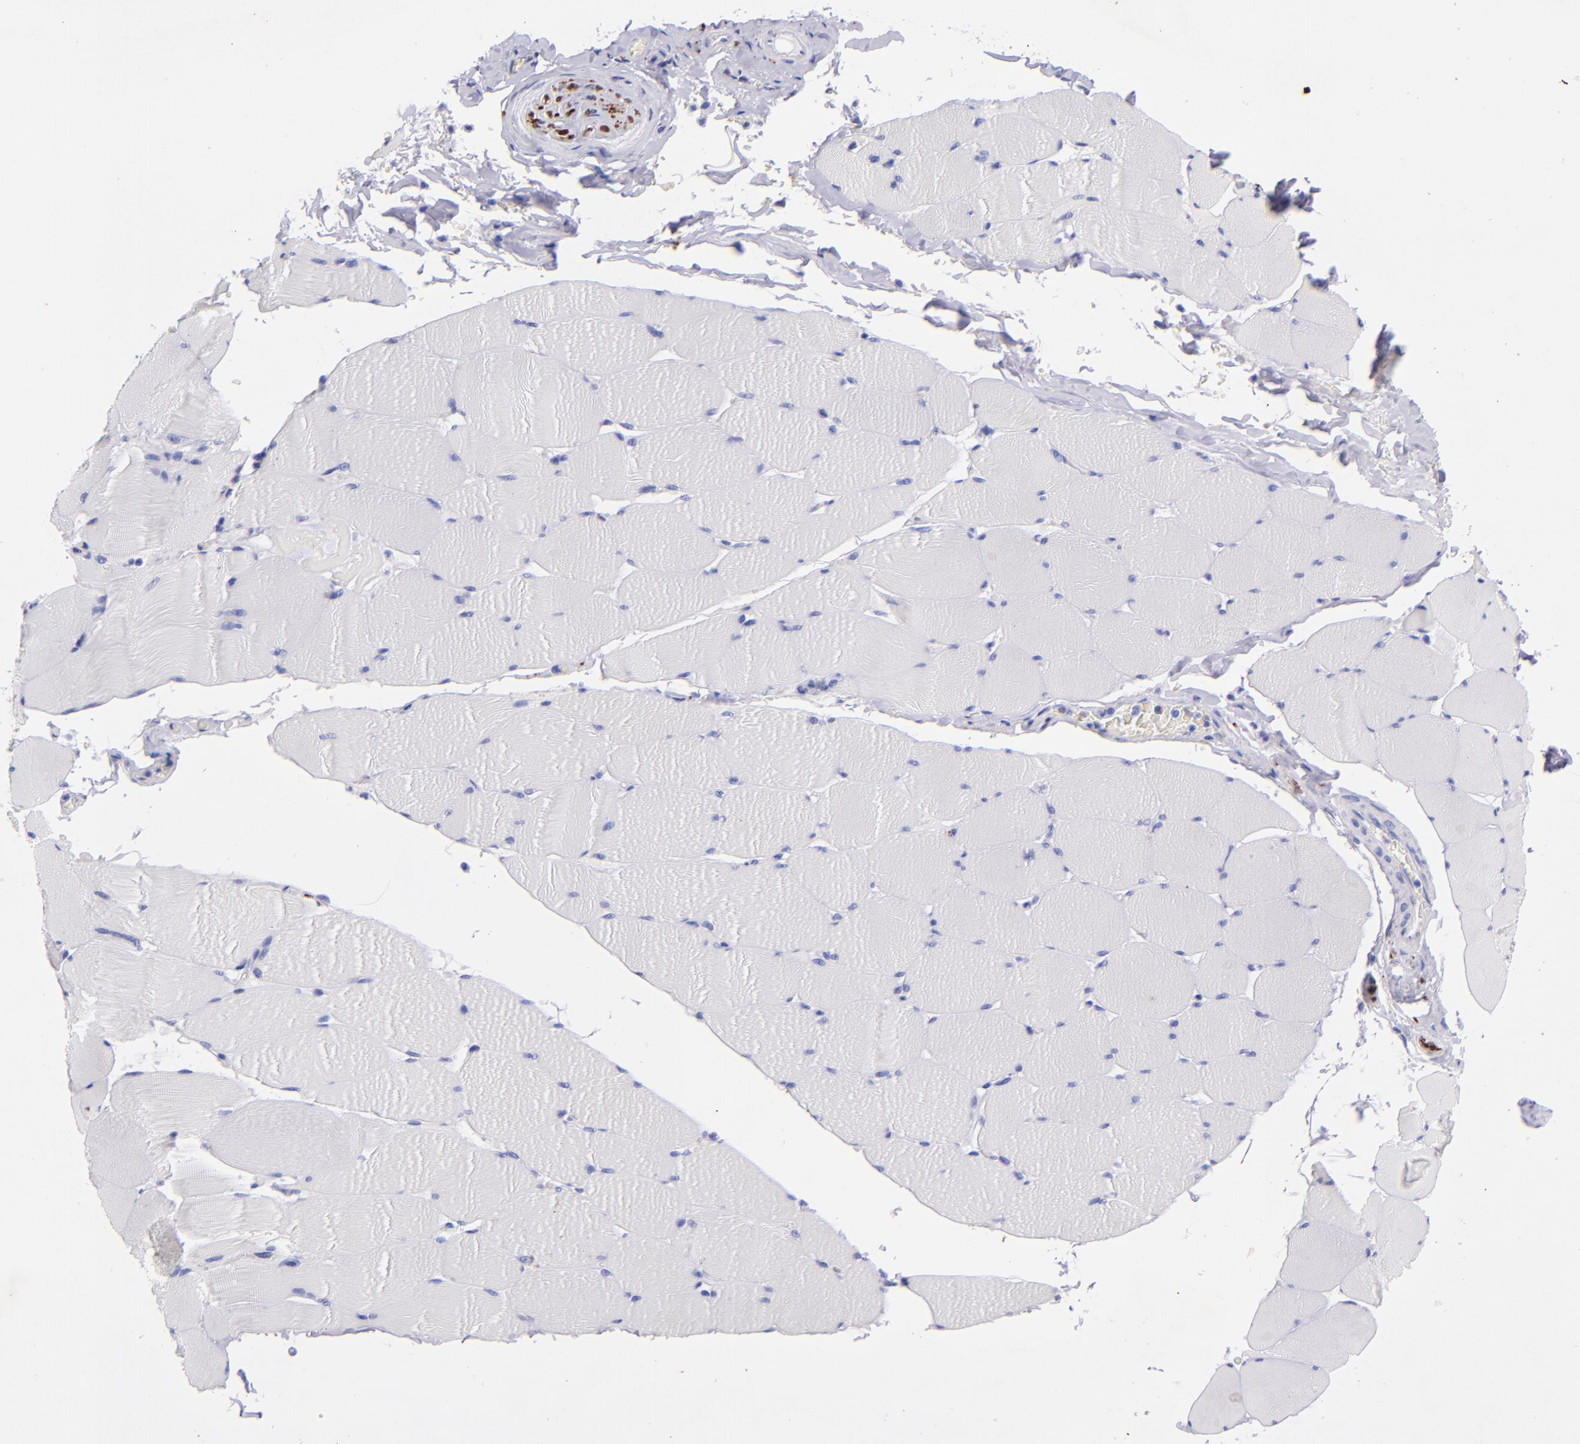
{"staining": {"intensity": "negative", "quantity": "none", "location": "none"}, "tissue": "skeletal muscle", "cell_type": "Myocytes", "image_type": "normal", "snomed": [{"axis": "morphology", "description": "Normal tissue, NOS"}, {"axis": "topography", "description": "Skeletal muscle"}], "caption": "A photomicrograph of skeletal muscle stained for a protein displays no brown staining in myocytes.", "gene": "UCHL1", "patient": {"sex": "male", "age": 62}}